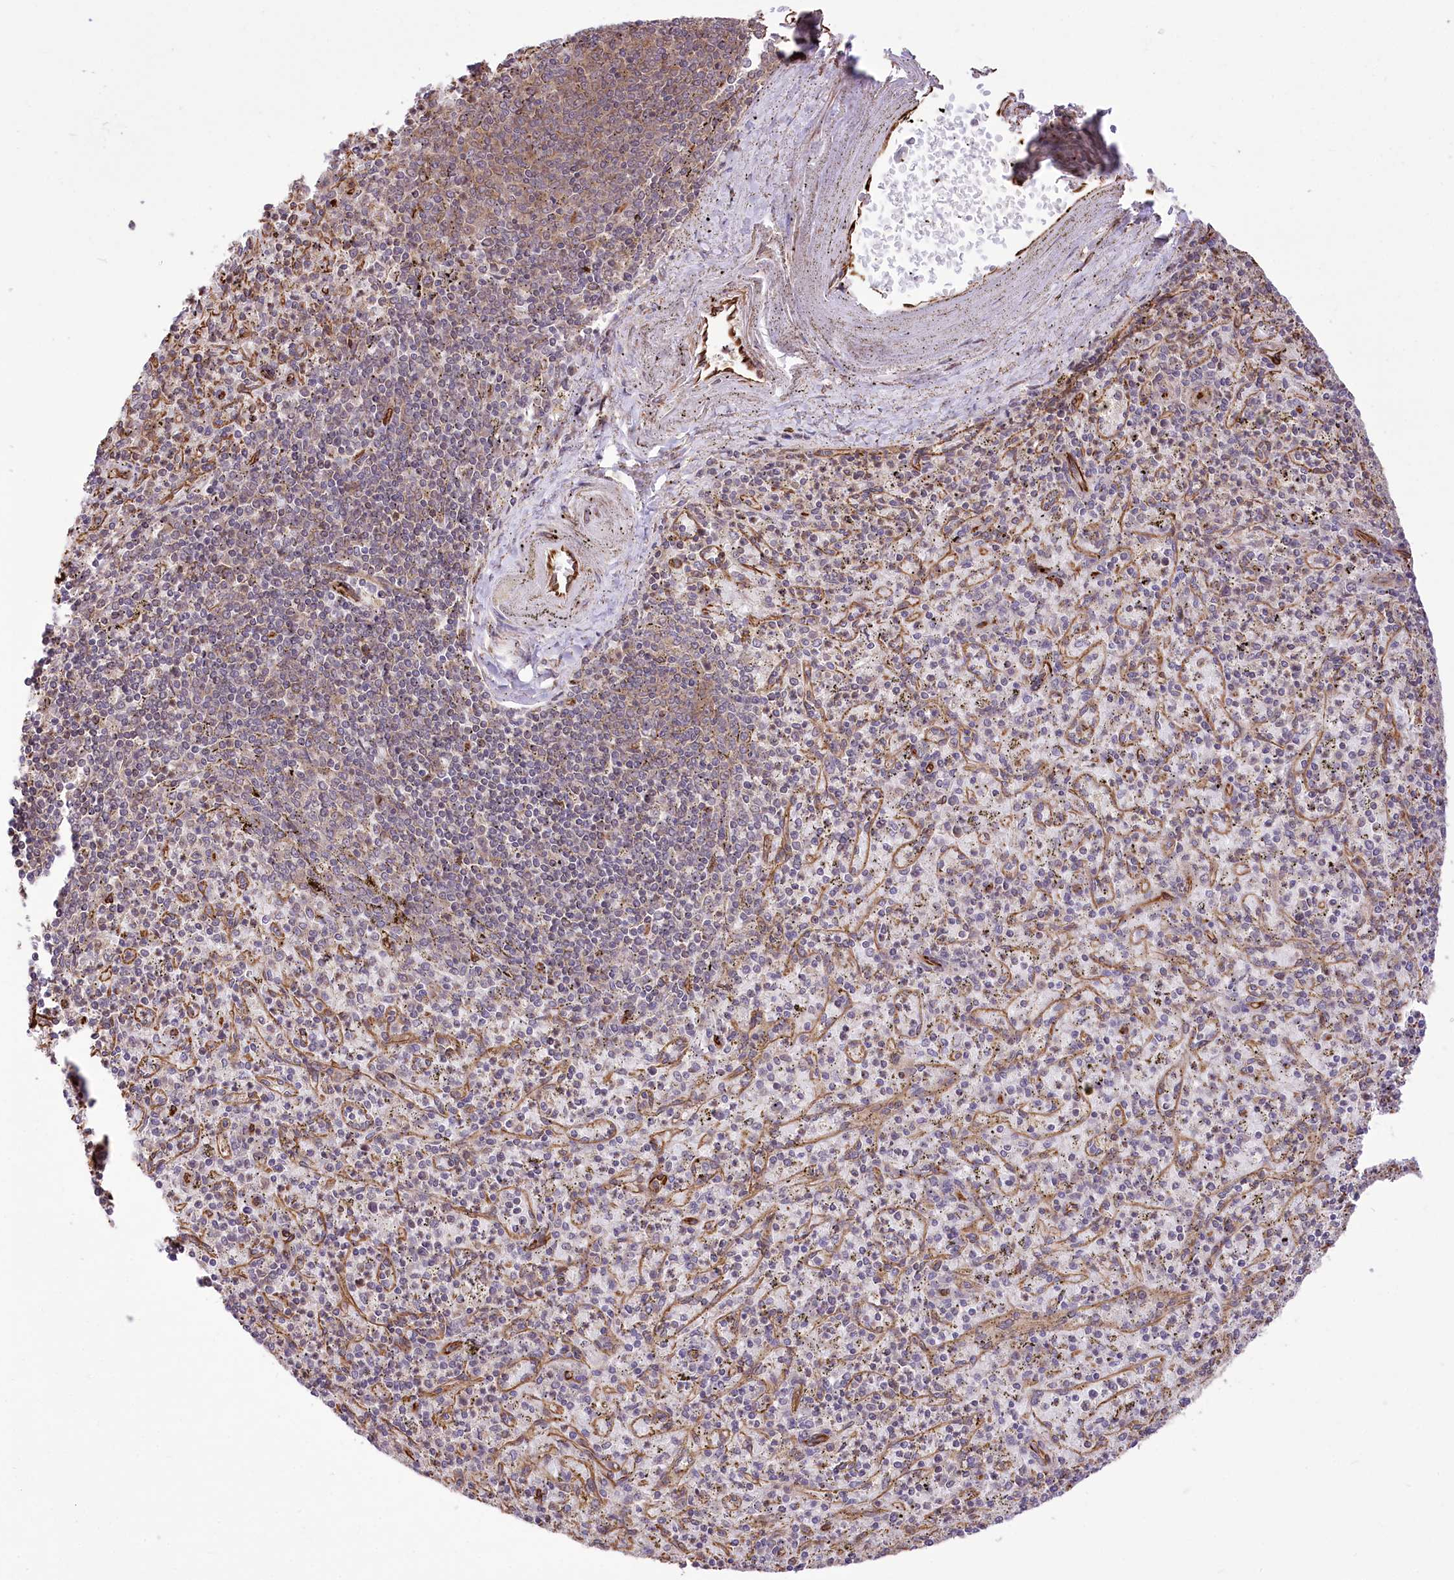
{"staining": {"intensity": "negative", "quantity": "none", "location": "none"}, "tissue": "spleen", "cell_type": "Cells in red pulp", "image_type": "normal", "snomed": [{"axis": "morphology", "description": "Normal tissue, NOS"}, {"axis": "topography", "description": "Spleen"}], "caption": "Cells in red pulp show no significant expression in normal spleen. (DAB immunohistochemistry (IHC) visualized using brightfield microscopy, high magnification).", "gene": "TTC1", "patient": {"sex": "male", "age": 72}}